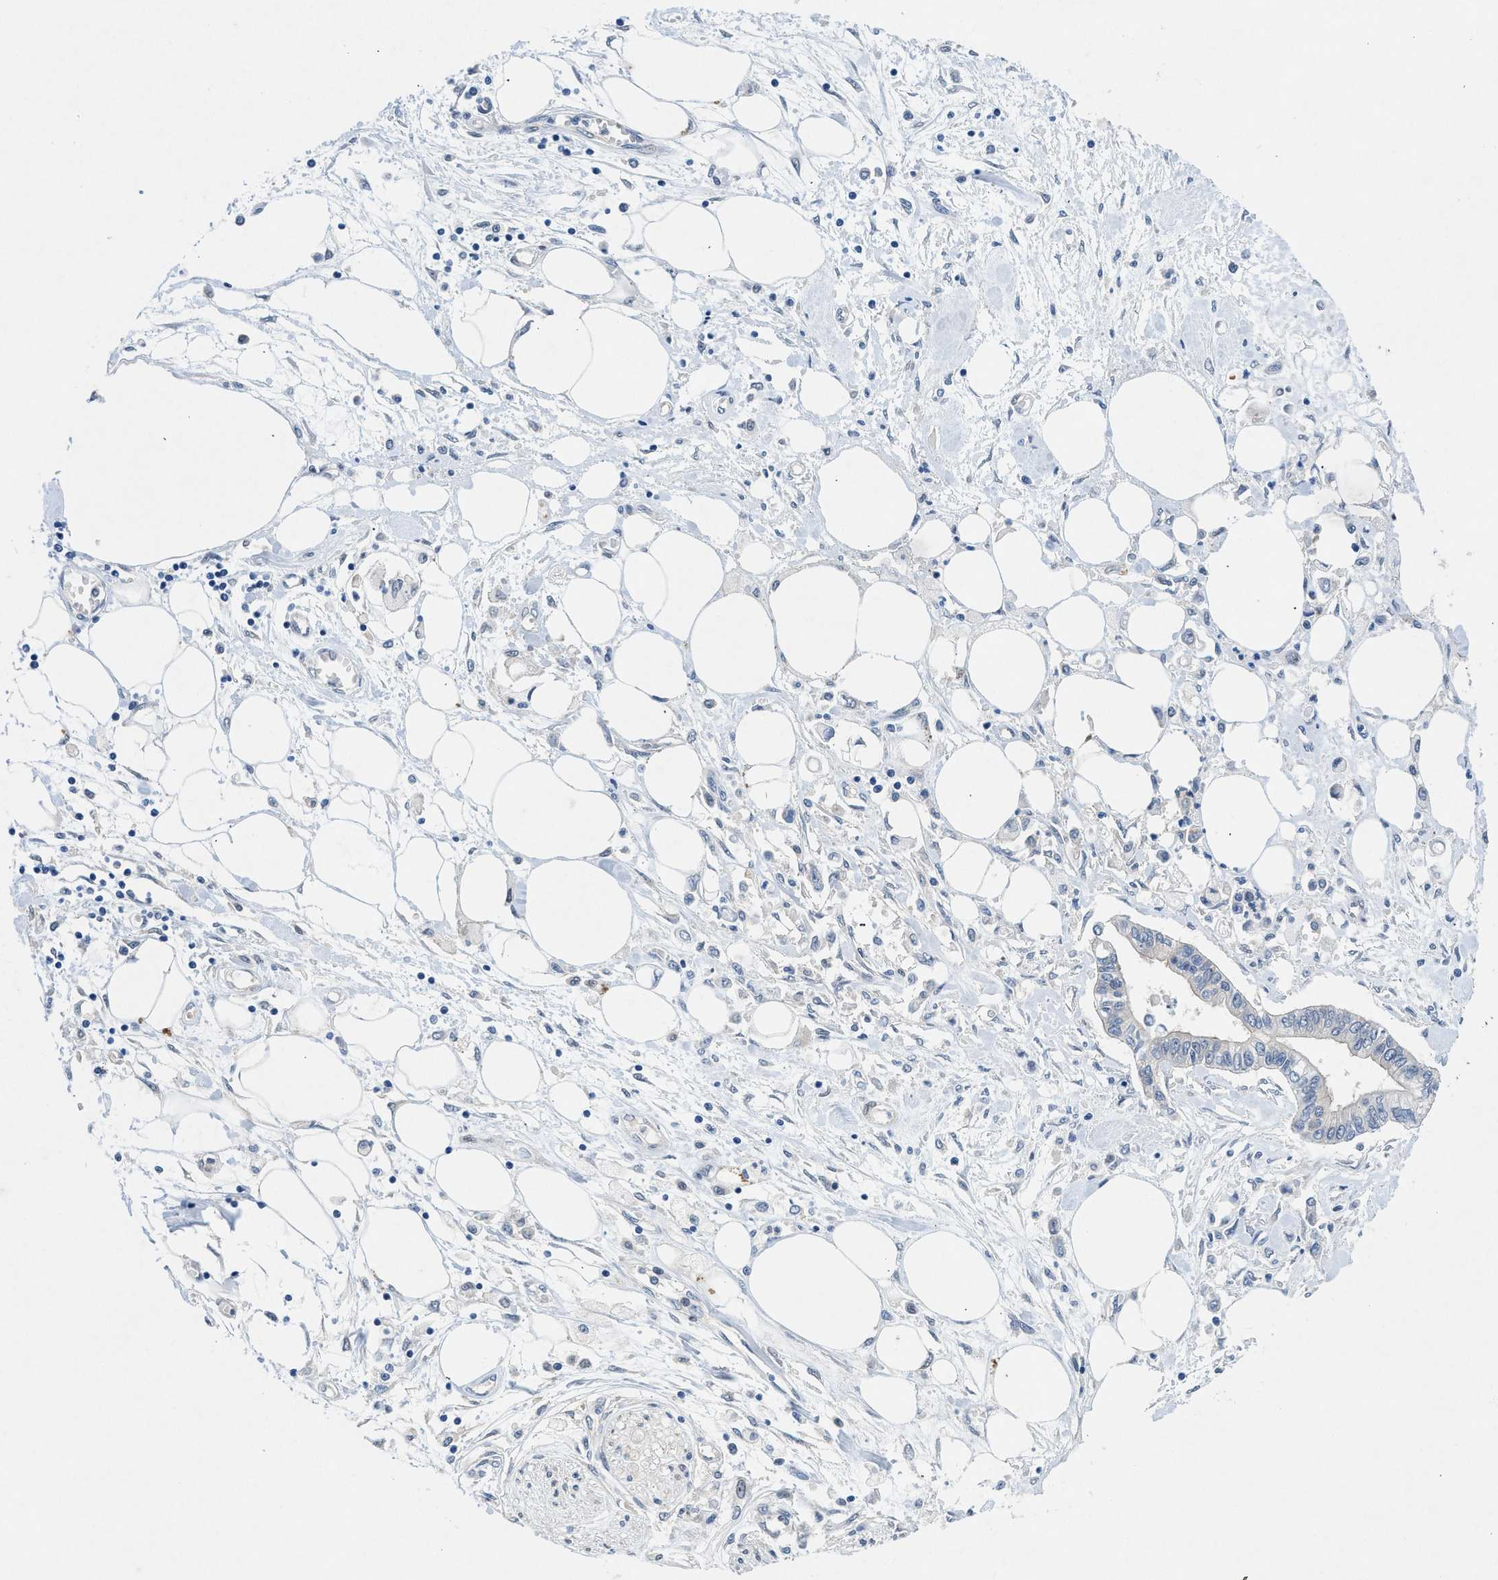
{"staining": {"intensity": "negative", "quantity": "none", "location": "none"}, "tissue": "pancreatic cancer", "cell_type": "Tumor cells", "image_type": "cancer", "snomed": [{"axis": "morphology", "description": "Adenocarcinoma, NOS"}, {"axis": "topography", "description": "Pancreas"}], "caption": "High power microscopy micrograph of an IHC image of pancreatic cancer (adenocarcinoma), revealing no significant expression in tumor cells.", "gene": "COPS2", "patient": {"sex": "female", "age": 77}}